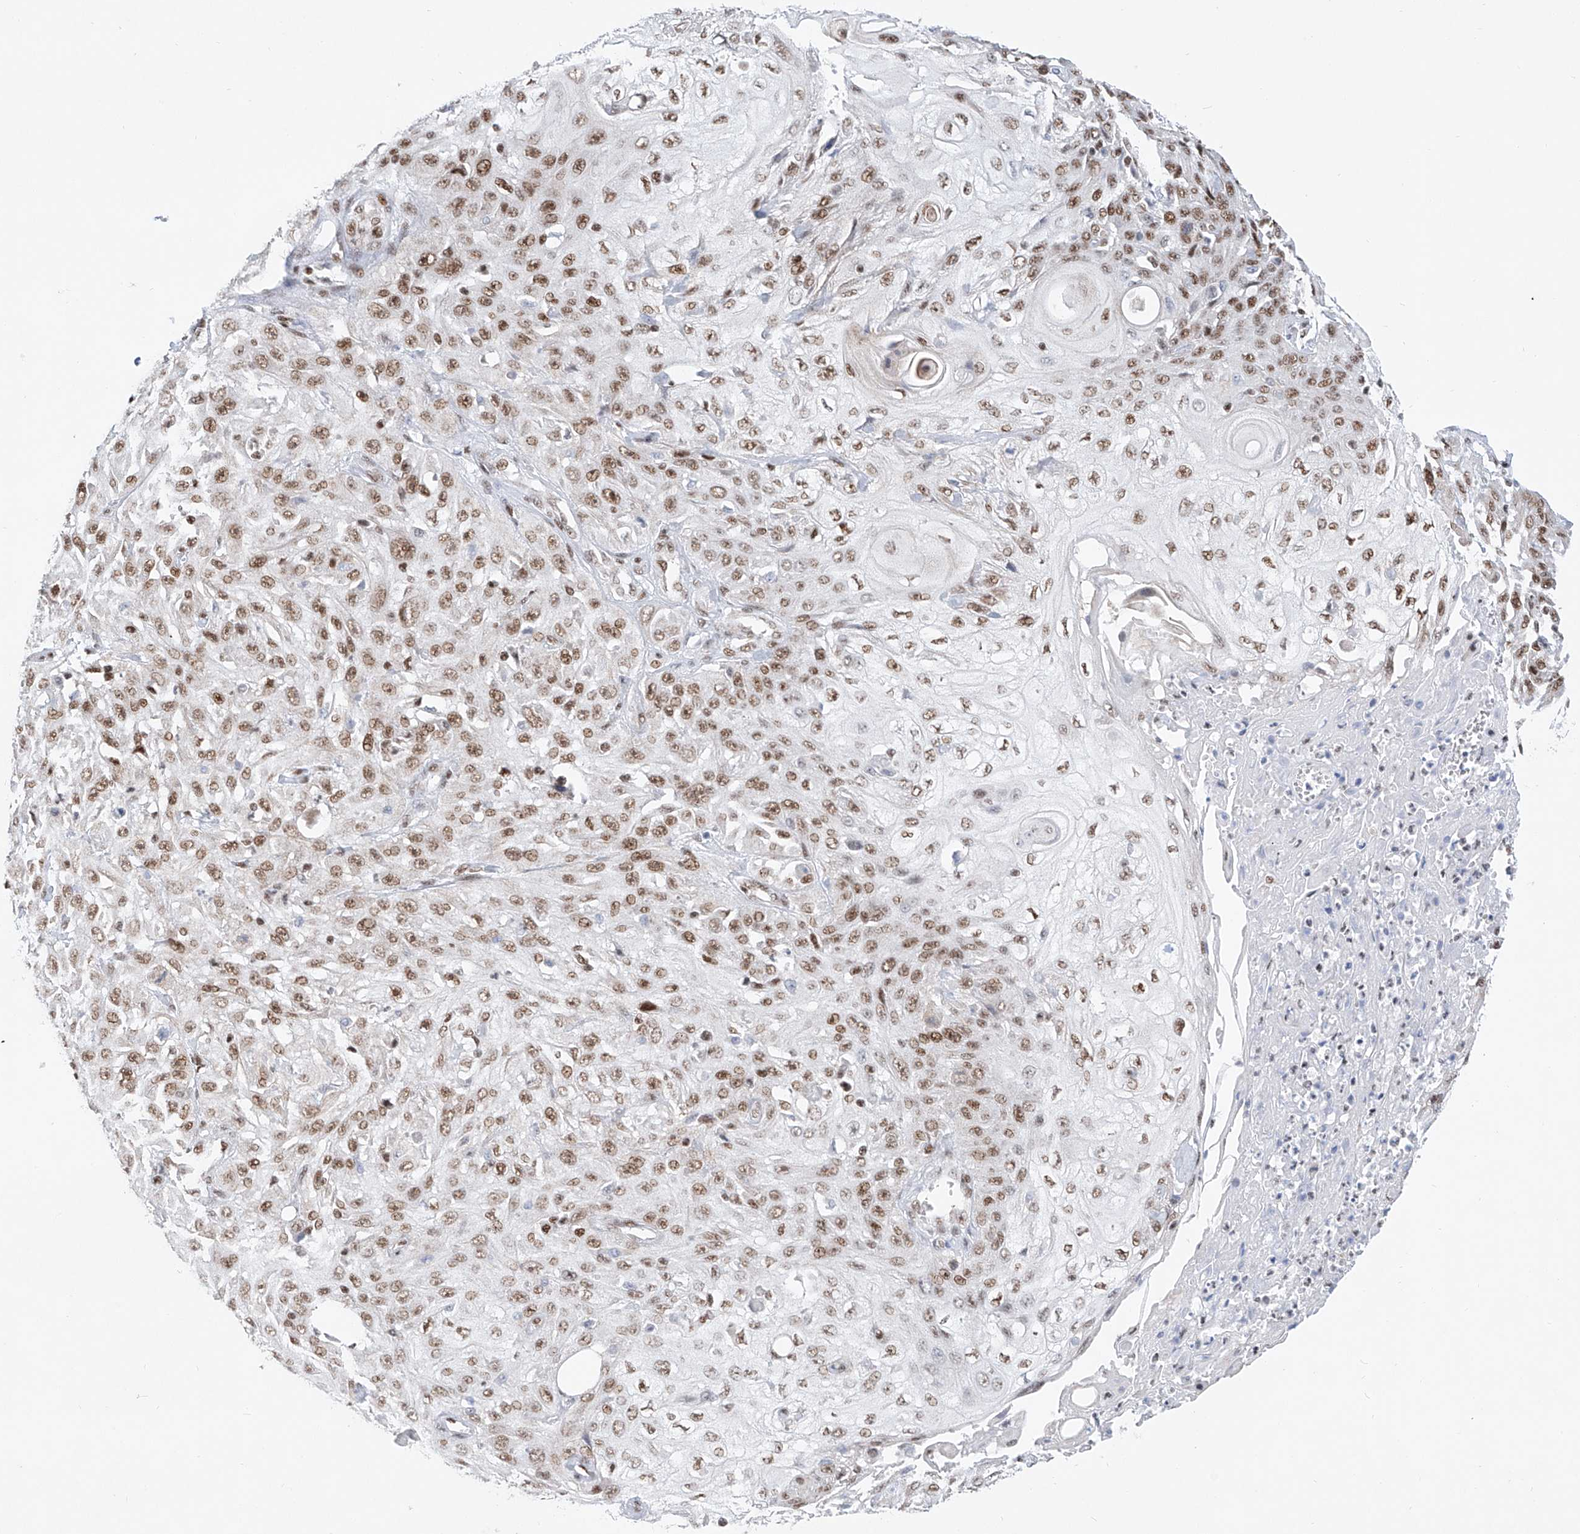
{"staining": {"intensity": "moderate", "quantity": ">75%", "location": "nuclear"}, "tissue": "skin cancer", "cell_type": "Tumor cells", "image_type": "cancer", "snomed": [{"axis": "morphology", "description": "Squamous cell carcinoma, NOS"}, {"axis": "morphology", "description": "Squamous cell carcinoma, metastatic, NOS"}, {"axis": "topography", "description": "Skin"}, {"axis": "topography", "description": "Lymph node"}], "caption": "The immunohistochemical stain highlights moderate nuclear expression in tumor cells of skin cancer (squamous cell carcinoma) tissue.", "gene": "TAF4", "patient": {"sex": "male", "age": 75}}